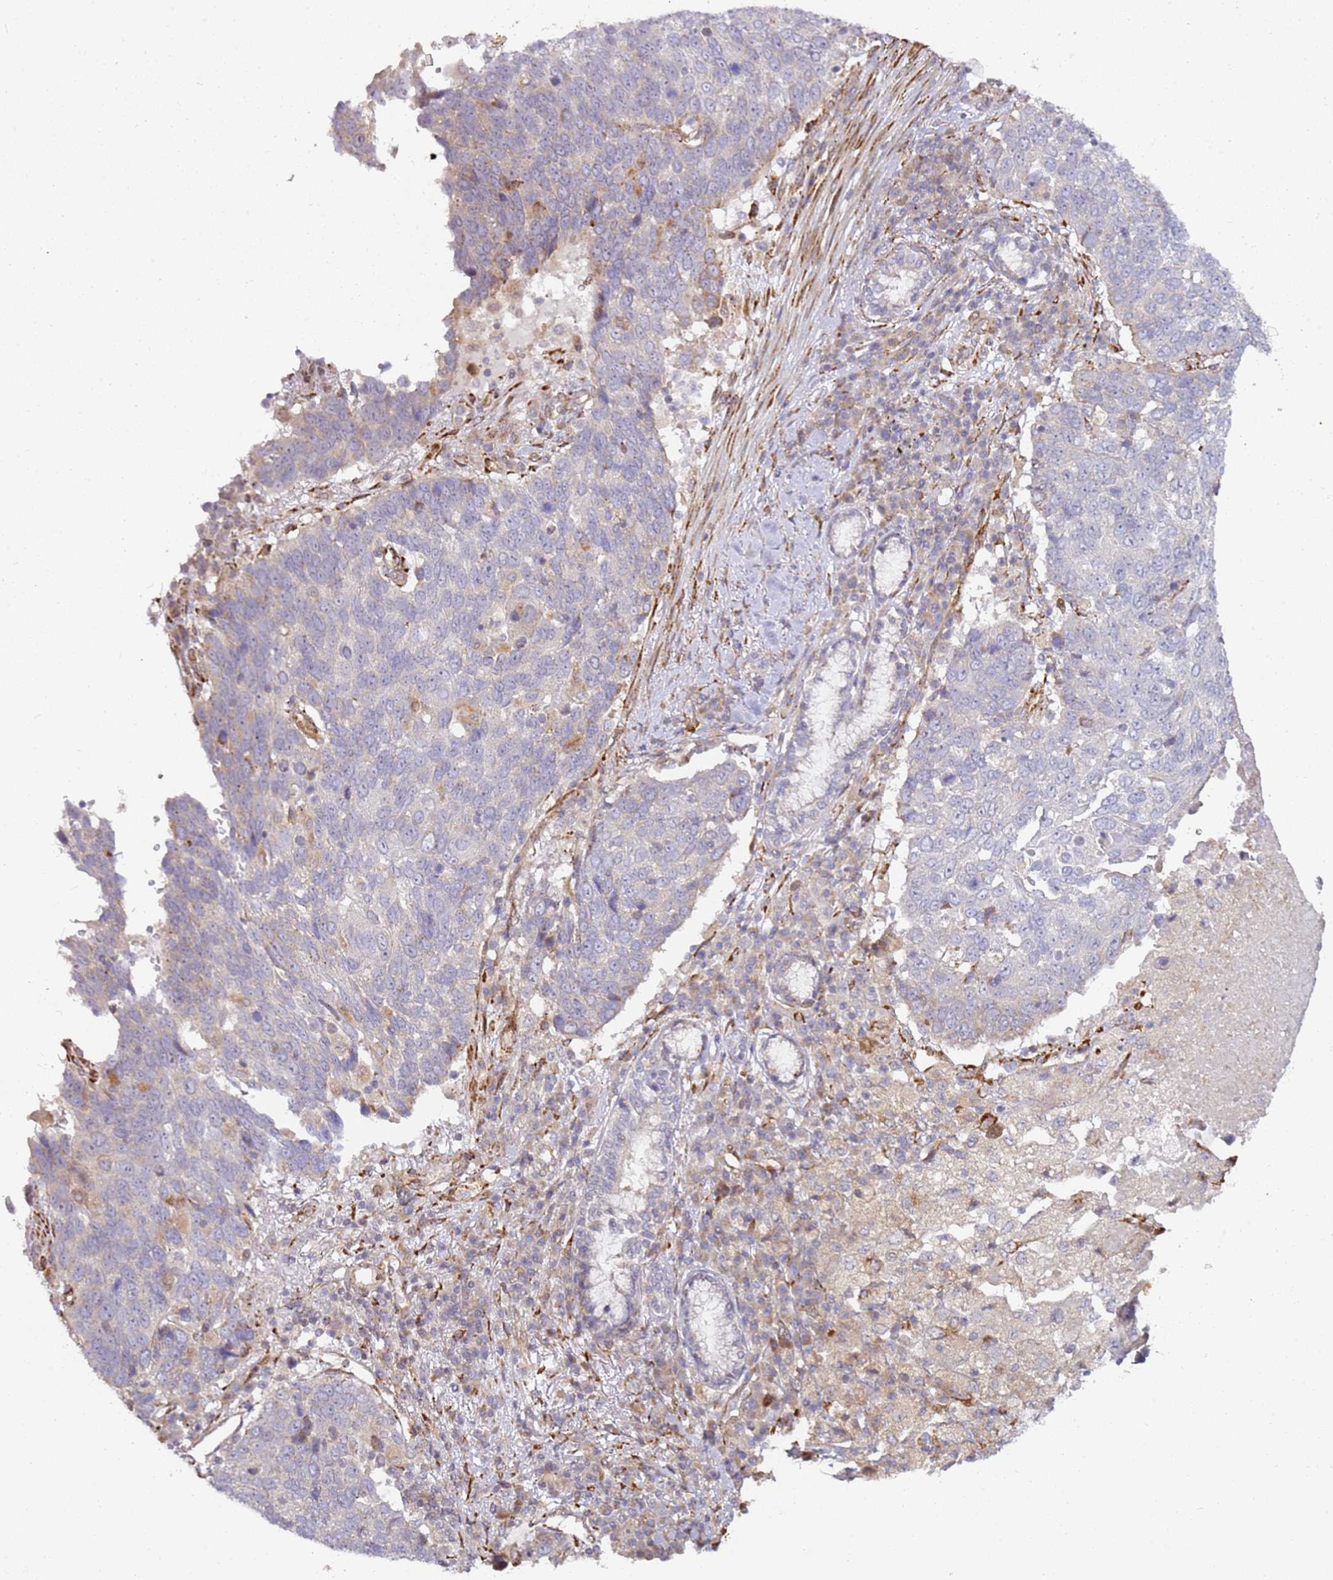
{"staining": {"intensity": "negative", "quantity": "none", "location": "none"}, "tissue": "lung cancer", "cell_type": "Tumor cells", "image_type": "cancer", "snomed": [{"axis": "morphology", "description": "Squamous cell carcinoma, NOS"}, {"axis": "topography", "description": "Lung"}], "caption": "Immunohistochemistry (IHC) photomicrograph of neoplastic tissue: lung cancer stained with DAB shows no significant protein positivity in tumor cells.", "gene": "GRAP", "patient": {"sex": "male", "age": 66}}